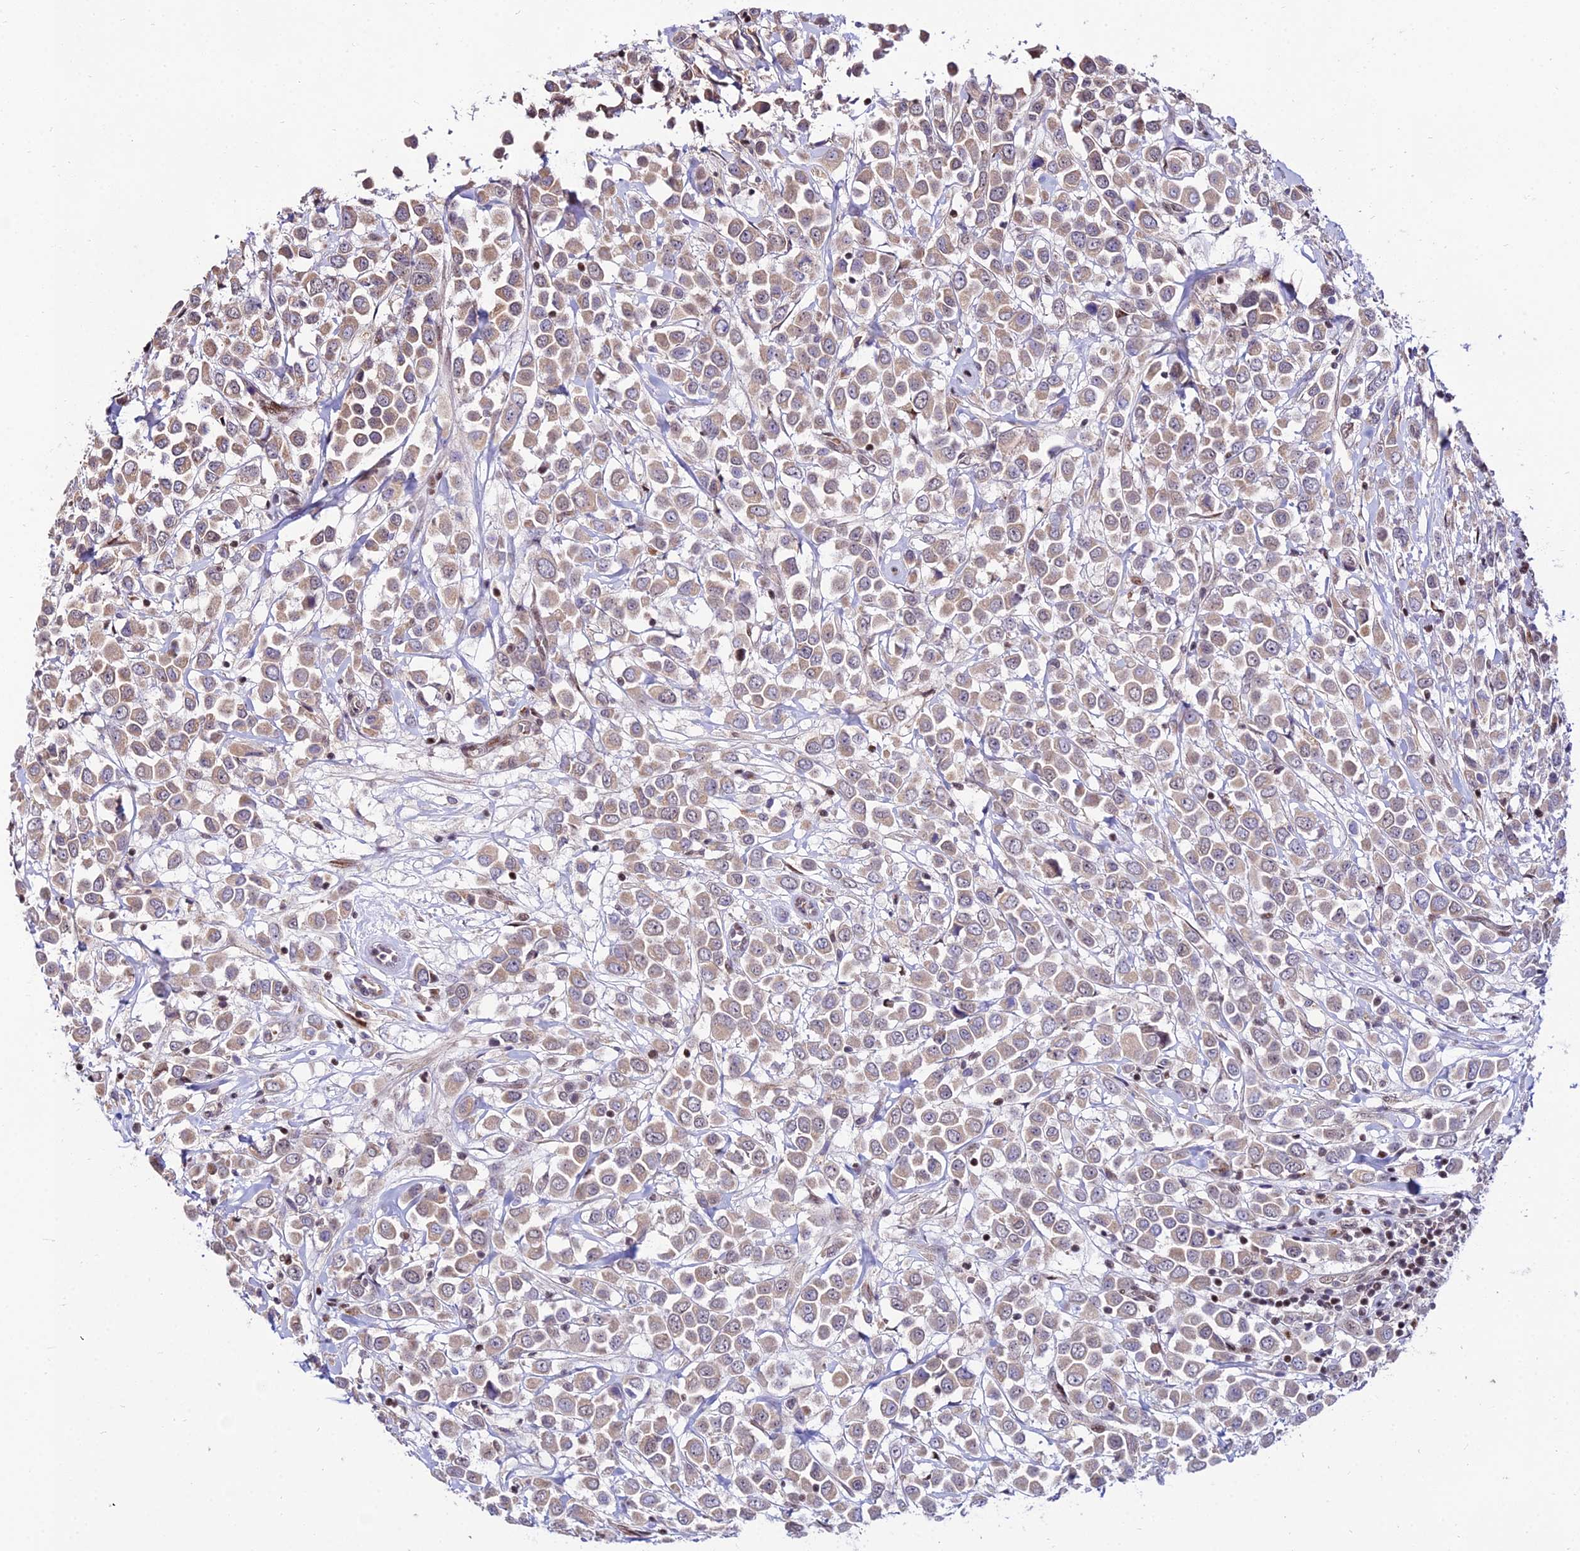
{"staining": {"intensity": "weak", "quantity": "25%-75%", "location": "cytoplasmic/membranous"}, "tissue": "breast cancer", "cell_type": "Tumor cells", "image_type": "cancer", "snomed": [{"axis": "morphology", "description": "Duct carcinoma"}, {"axis": "topography", "description": "Breast"}], "caption": "Immunohistochemical staining of human breast cancer shows low levels of weak cytoplasmic/membranous protein expression in approximately 25%-75% of tumor cells. (Stains: DAB (3,3'-diaminobenzidine) in brown, nuclei in blue, Microscopy: brightfield microscopy at high magnification).", "gene": "CIB3", "patient": {"sex": "female", "age": 61}}